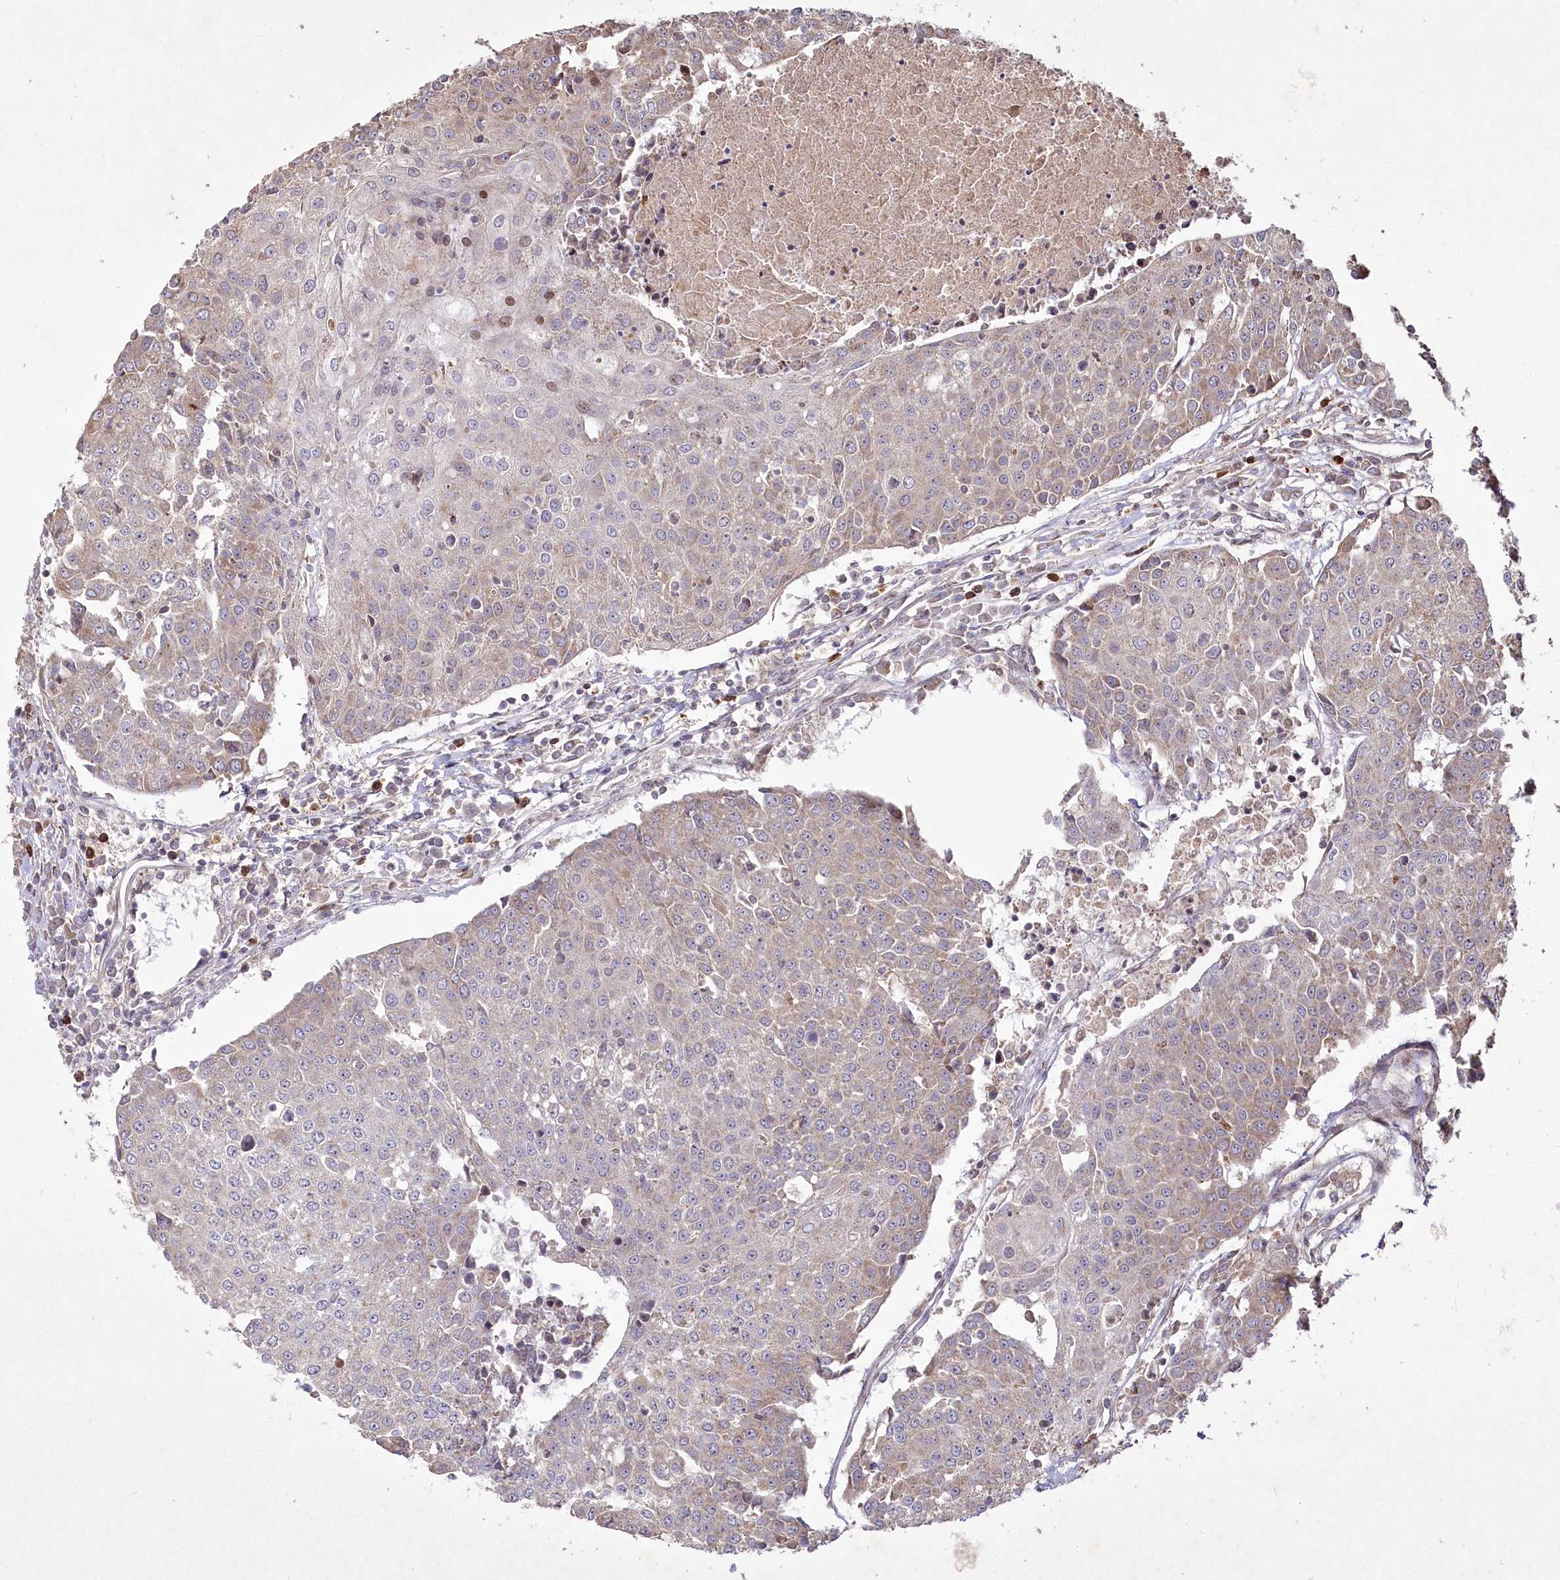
{"staining": {"intensity": "negative", "quantity": "none", "location": "none"}, "tissue": "urothelial cancer", "cell_type": "Tumor cells", "image_type": "cancer", "snomed": [{"axis": "morphology", "description": "Urothelial carcinoma, High grade"}, {"axis": "topography", "description": "Urinary bladder"}], "caption": "The micrograph reveals no significant staining in tumor cells of urothelial cancer.", "gene": "PSTK", "patient": {"sex": "female", "age": 85}}